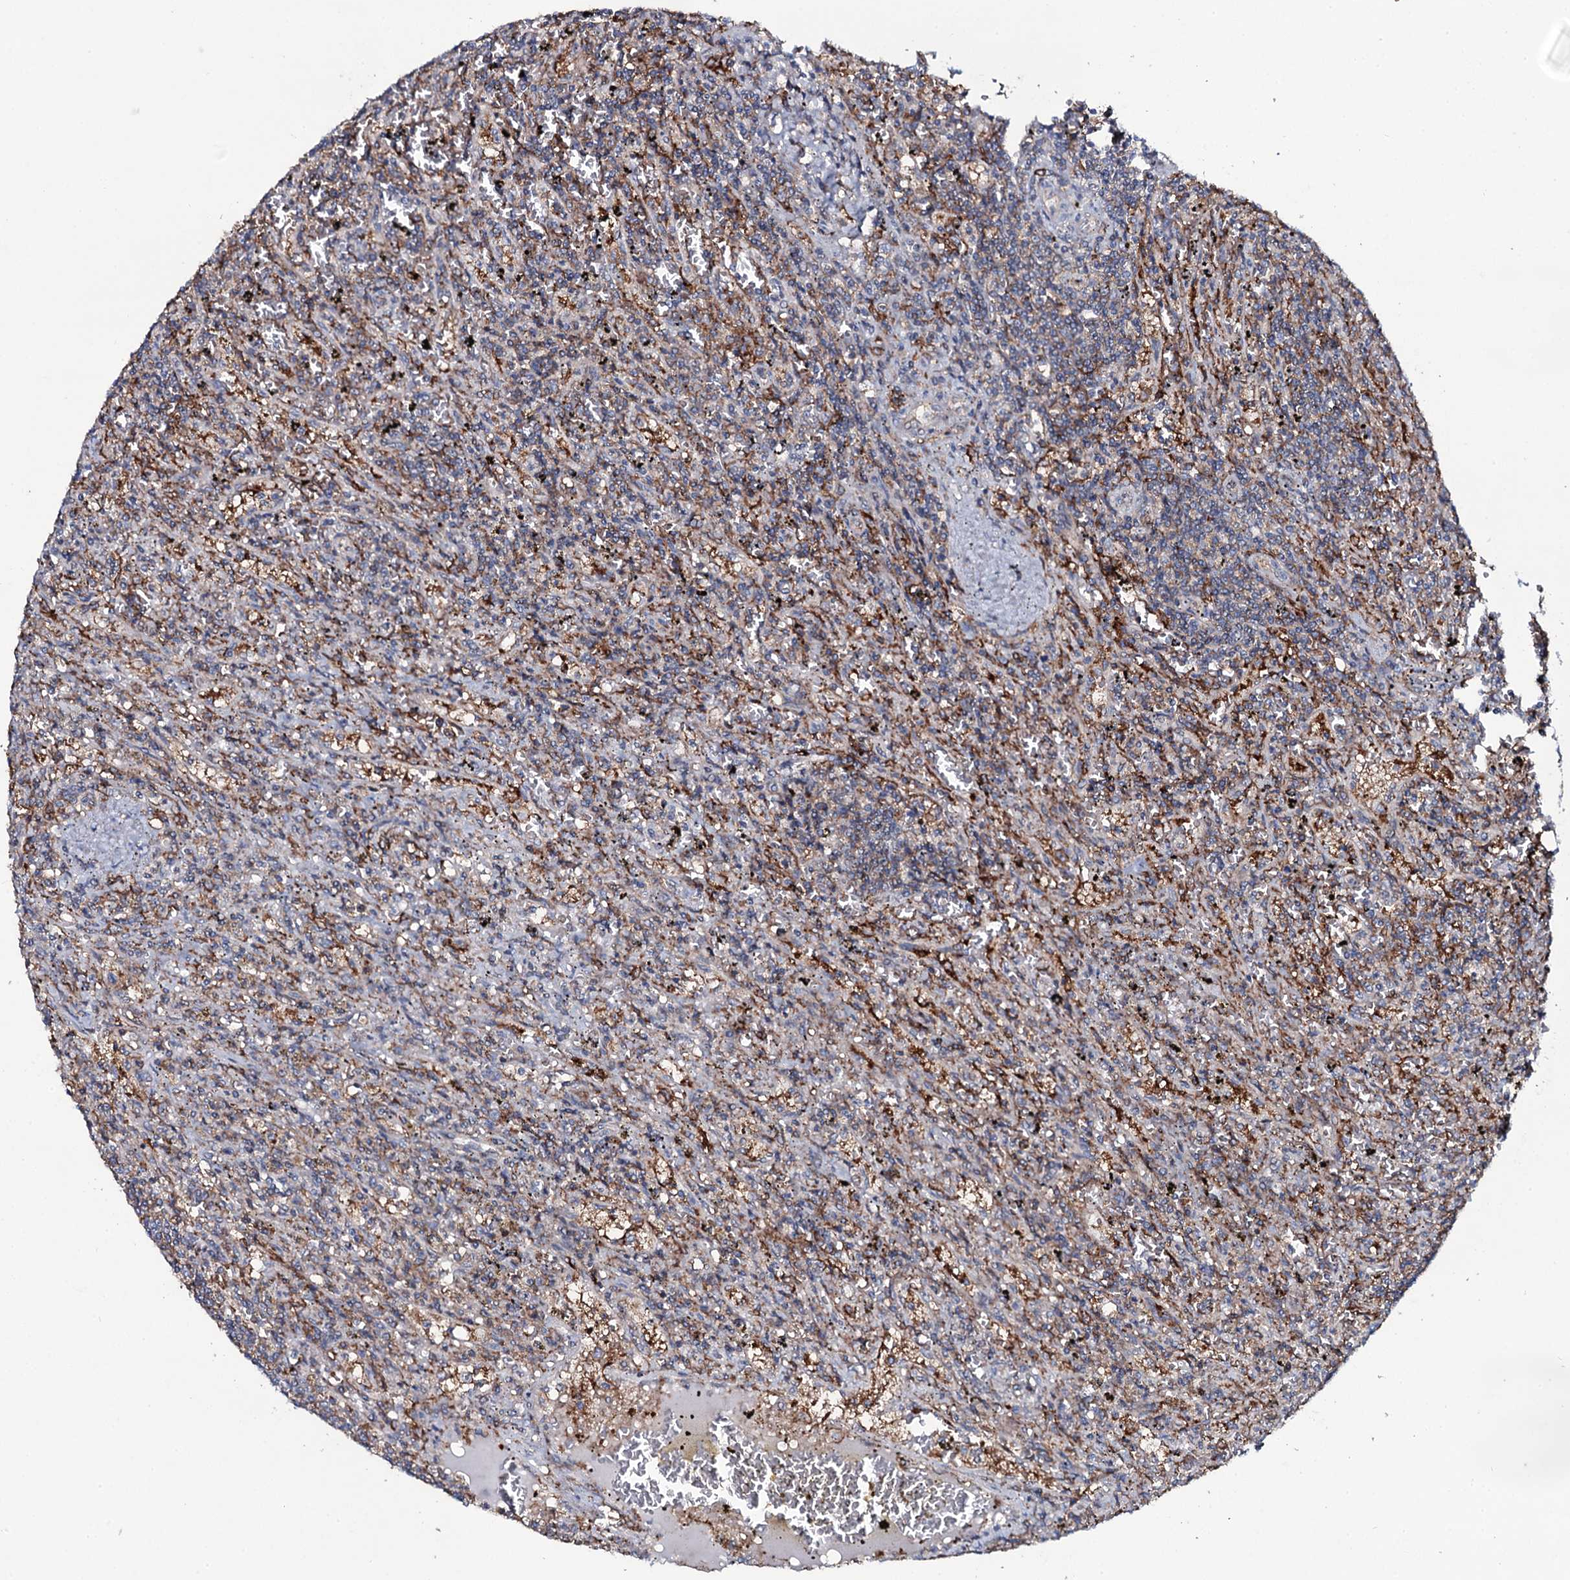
{"staining": {"intensity": "negative", "quantity": "none", "location": "none"}, "tissue": "lymphoma", "cell_type": "Tumor cells", "image_type": "cancer", "snomed": [{"axis": "morphology", "description": "Malignant lymphoma, non-Hodgkin's type, Low grade"}, {"axis": "topography", "description": "Spleen"}], "caption": "Histopathology image shows no protein positivity in tumor cells of low-grade malignant lymphoma, non-Hodgkin's type tissue.", "gene": "SNAP23", "patient": {"sex": "male", "age": 76}}